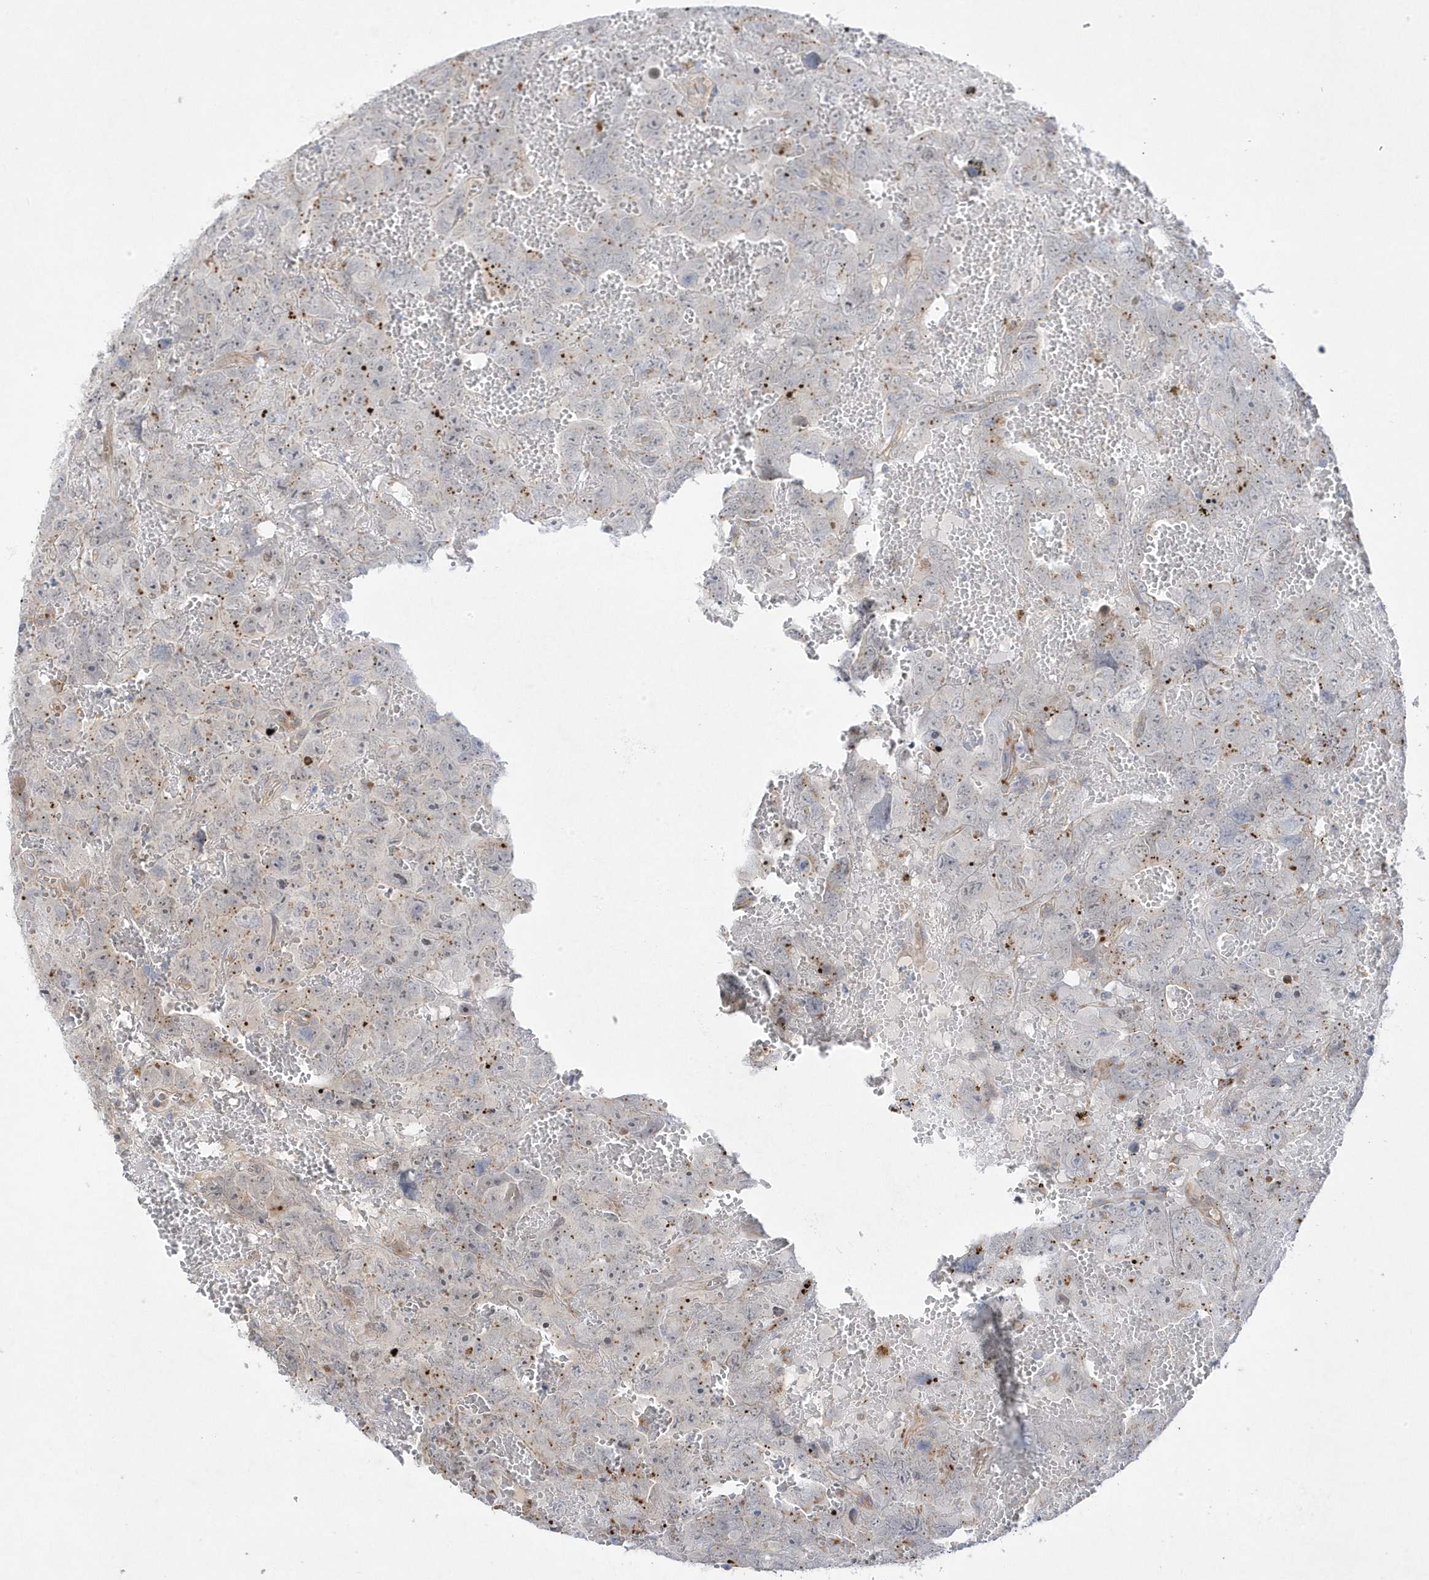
{"staining": {"intensity": "weak", "quantity": "<25%", "location": "cytoplasmic/membranous"}, "tissue": "testis cancer", "cell_type": "Tumor cells", "image_type": "cancer", "snomed": [{"axis": "morphology", "description": "Carcinoma, Embryonal, NOS"}, {"axis": "topography", "description": "Testis"}], "caption": "Immunohistochemistry (IHC) image of human testis cancer stained for a protein (brown), which shows no expression in tumor cells.", "gene": "ANAPC1", "patient": {"sex": "male", "age": 45}}